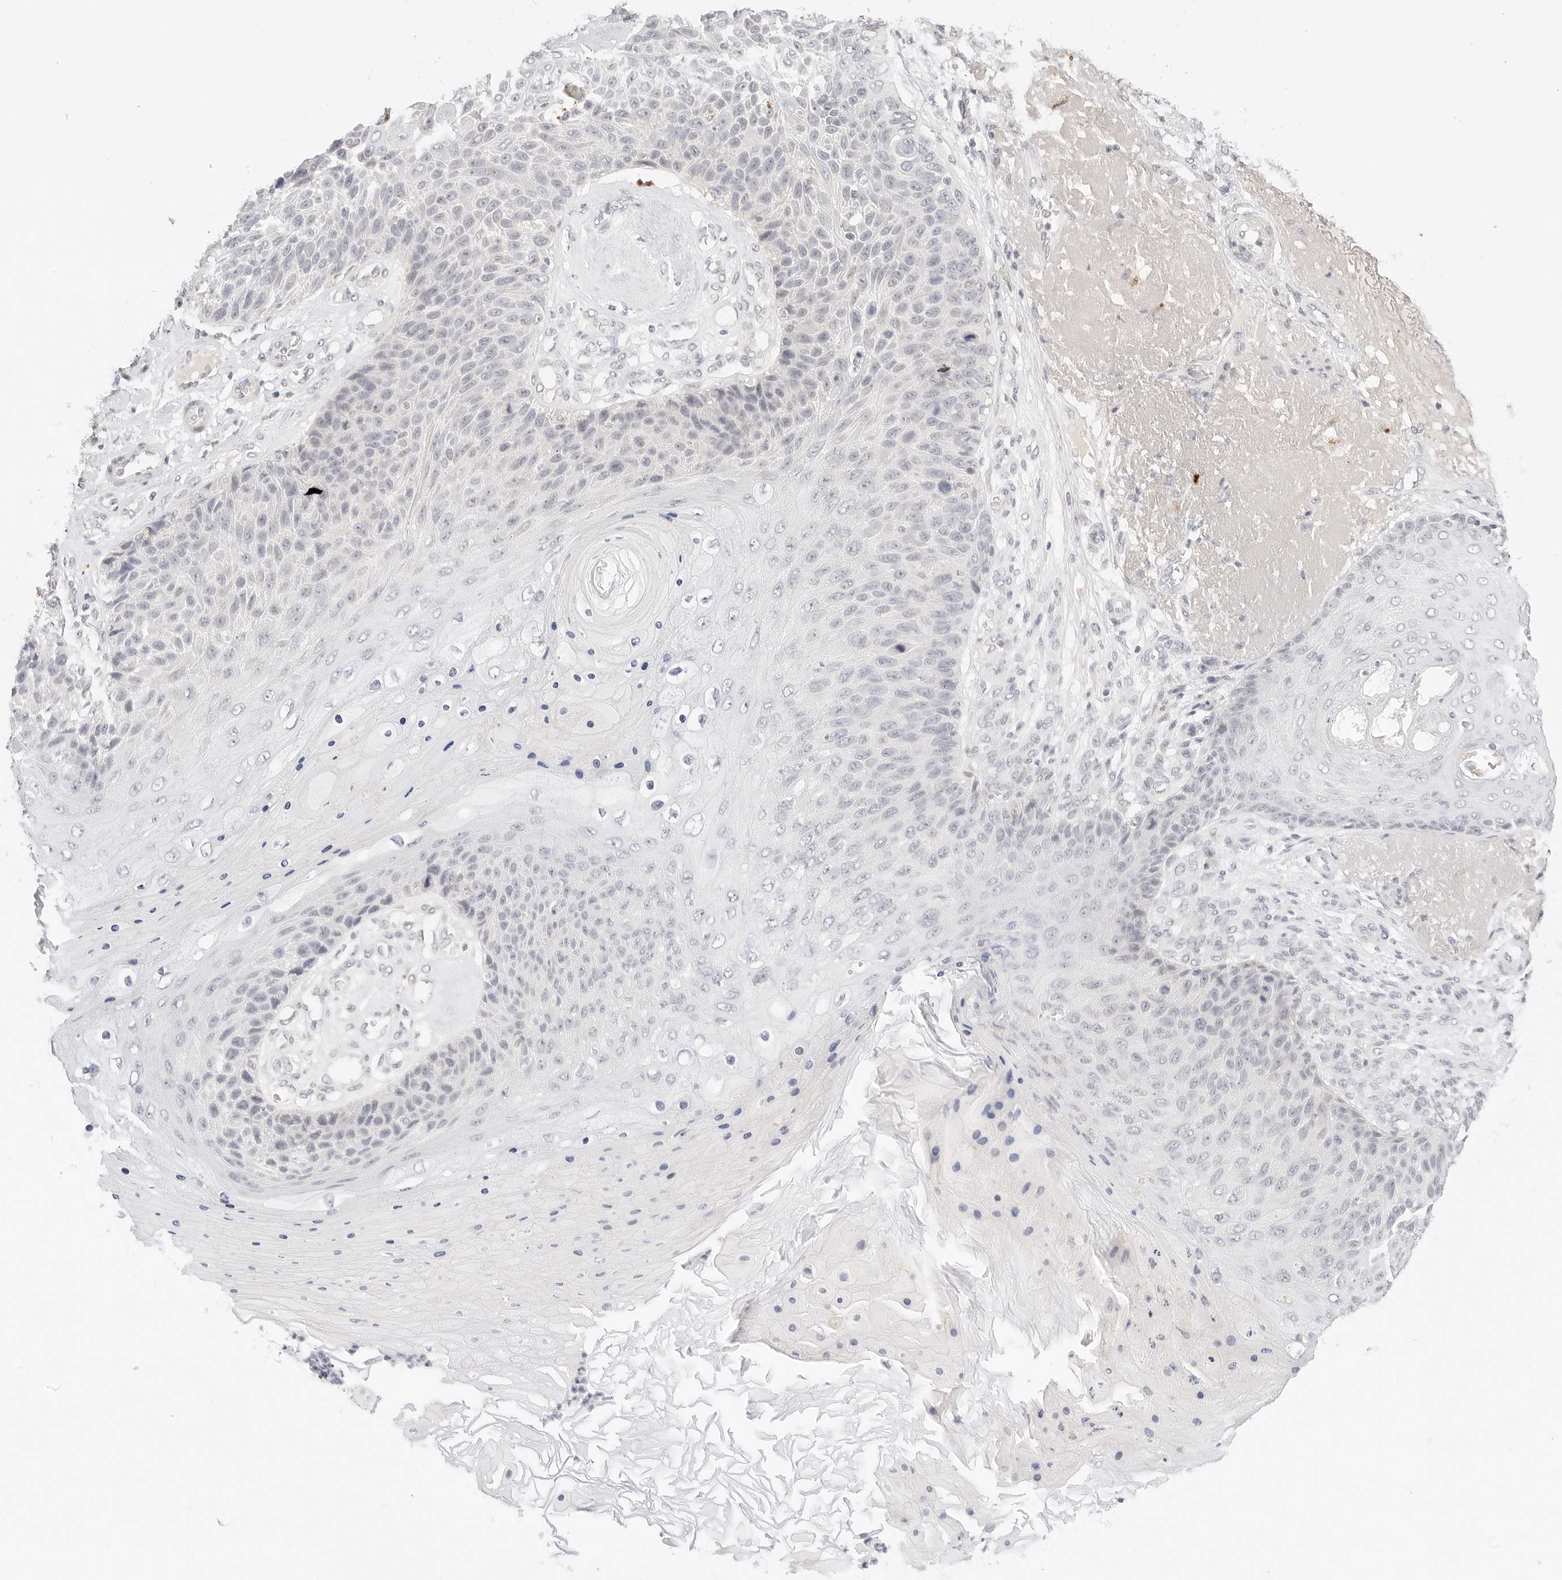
{"staining": {"intensity": "negative", "quantity": "none", "location": "none"}, "tissue": "skin cancer", "cell_type": "Tumor cells", "image_type": "cancer", "snomed": [{"axis": "morphology", "description": "Squamous cell carcinoma, NOS"}, {"axis": "topography", "description": "Skin"}], "caption": "Immunohistochemical staining of squamous cell carcinoma (skin) shows no significant staining in tumor cells.", "gene": "XKR4", "patient": {"sex": "female", "age": 88}}